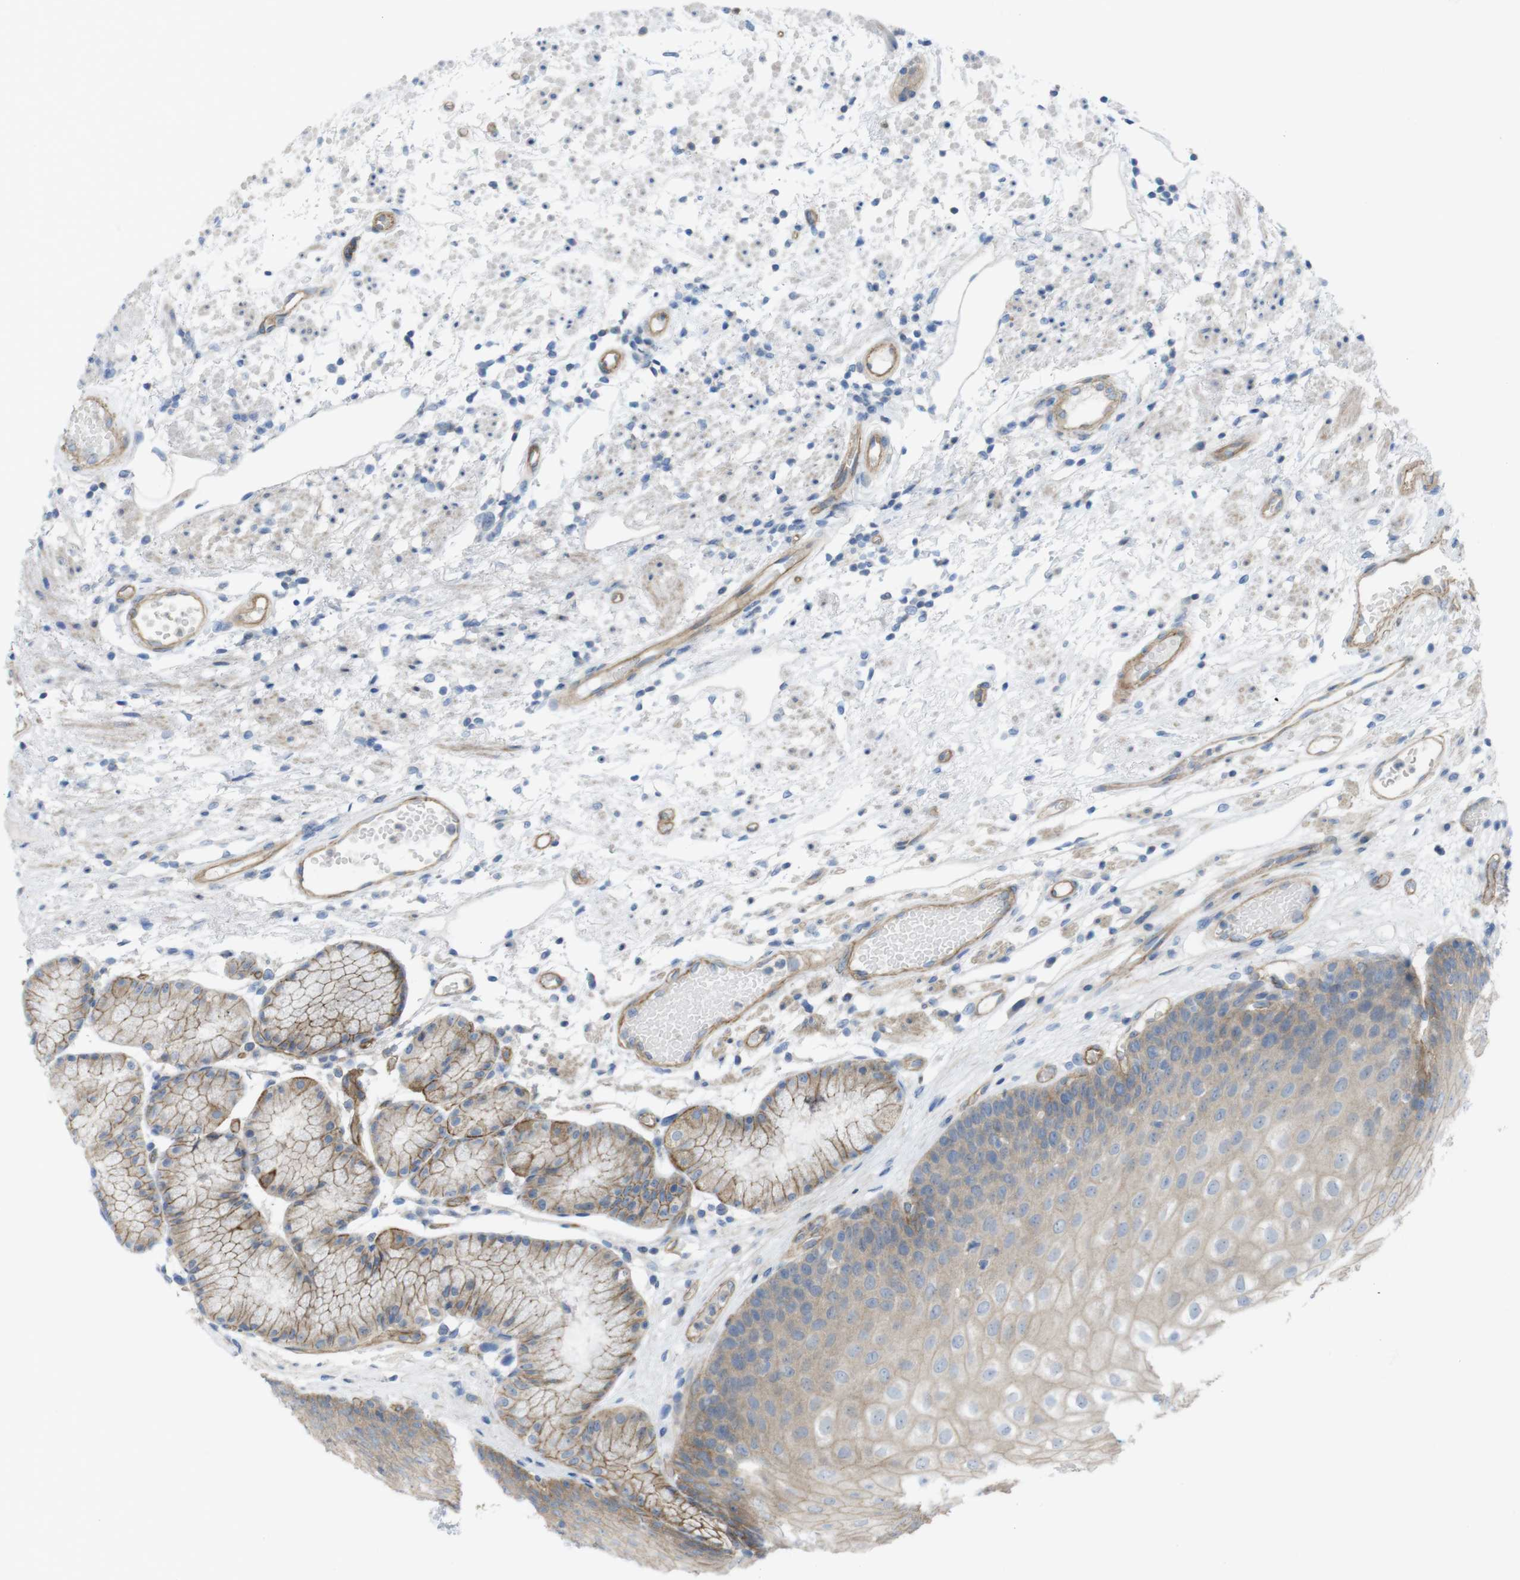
{"staining": {"intensity": "moderate", "quantity": "25%-75%", "location": "cytoplasmic/membranous"}, "tissue": "stomach", "cell_type": "Glandular cells", "image_type": "normal", "snomed": [{"axis": "morphology", "description": "Normal tissue, NOS"}, {"axis": "topography", "description": "Stomach, upper"}], "caption": "Human stomach stained with a brown dye demonstrates moderate cytoplasmic/membranous positive positivity in about 25%-75% of glandular cells.", "gene": "PREX2", "patient": {"sex": "male", "age": 72}}